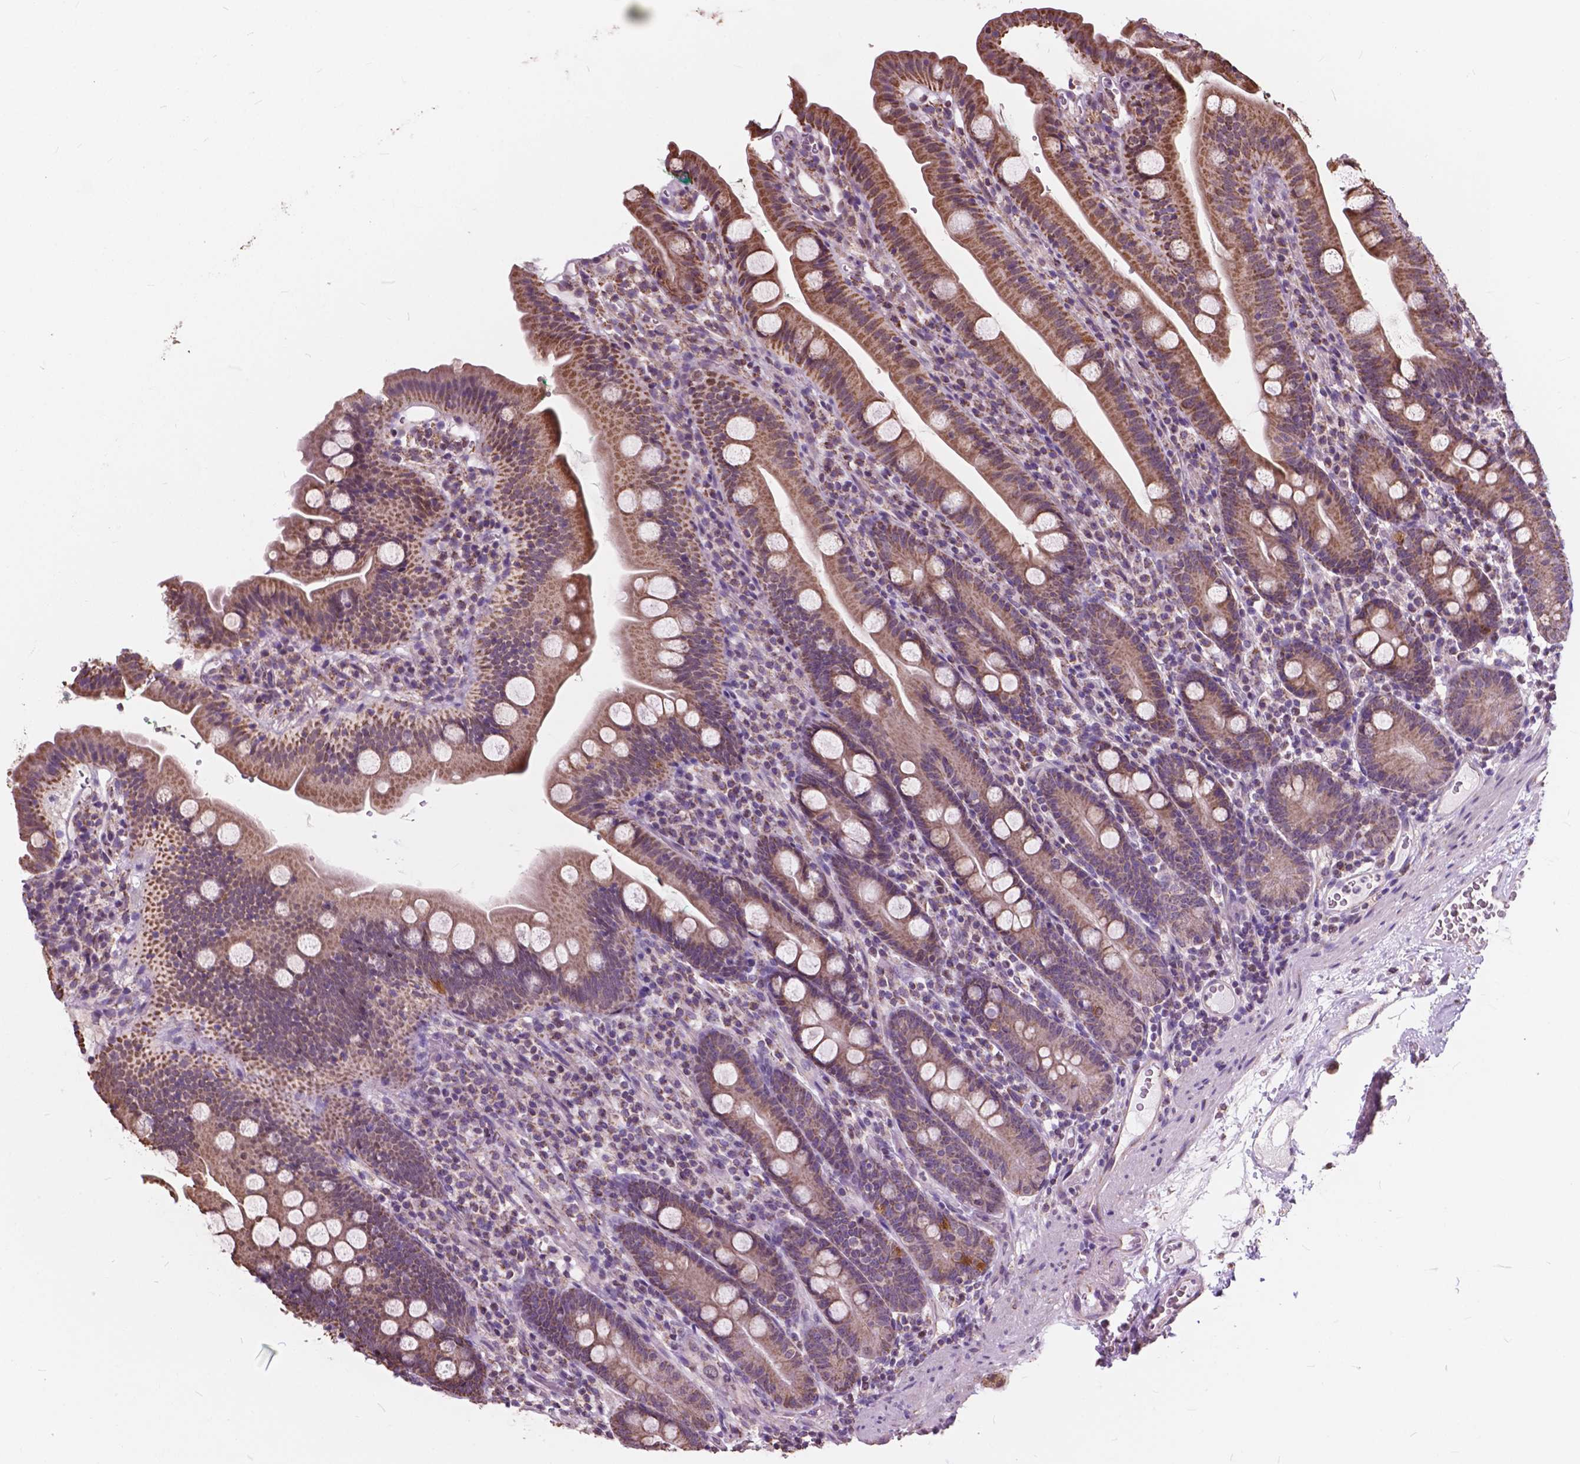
{"staining": {"intensity": "moderate", "quantity": ">75%", "location": "cytoplasmic/membranous"}, "tissue": "duodenum", "cell_type": "Glandular cells", "image_type": "normal", "snomed": [{"axis": "morphology", "description": "Normal tissue, NOS"}, {"axis": "topography", "description": "Duodenum"}], "caption": "Immunohistochemistry (IHC) of normal duodenum reveals medium levels of moderate cytoplasmic/membranous positivity in about >75% of glandular cells. (Brightfield microscopy of DAB IHC at high magnification).", "gene": "SCOC", "patient": {"sex": "female", "age": 67}}